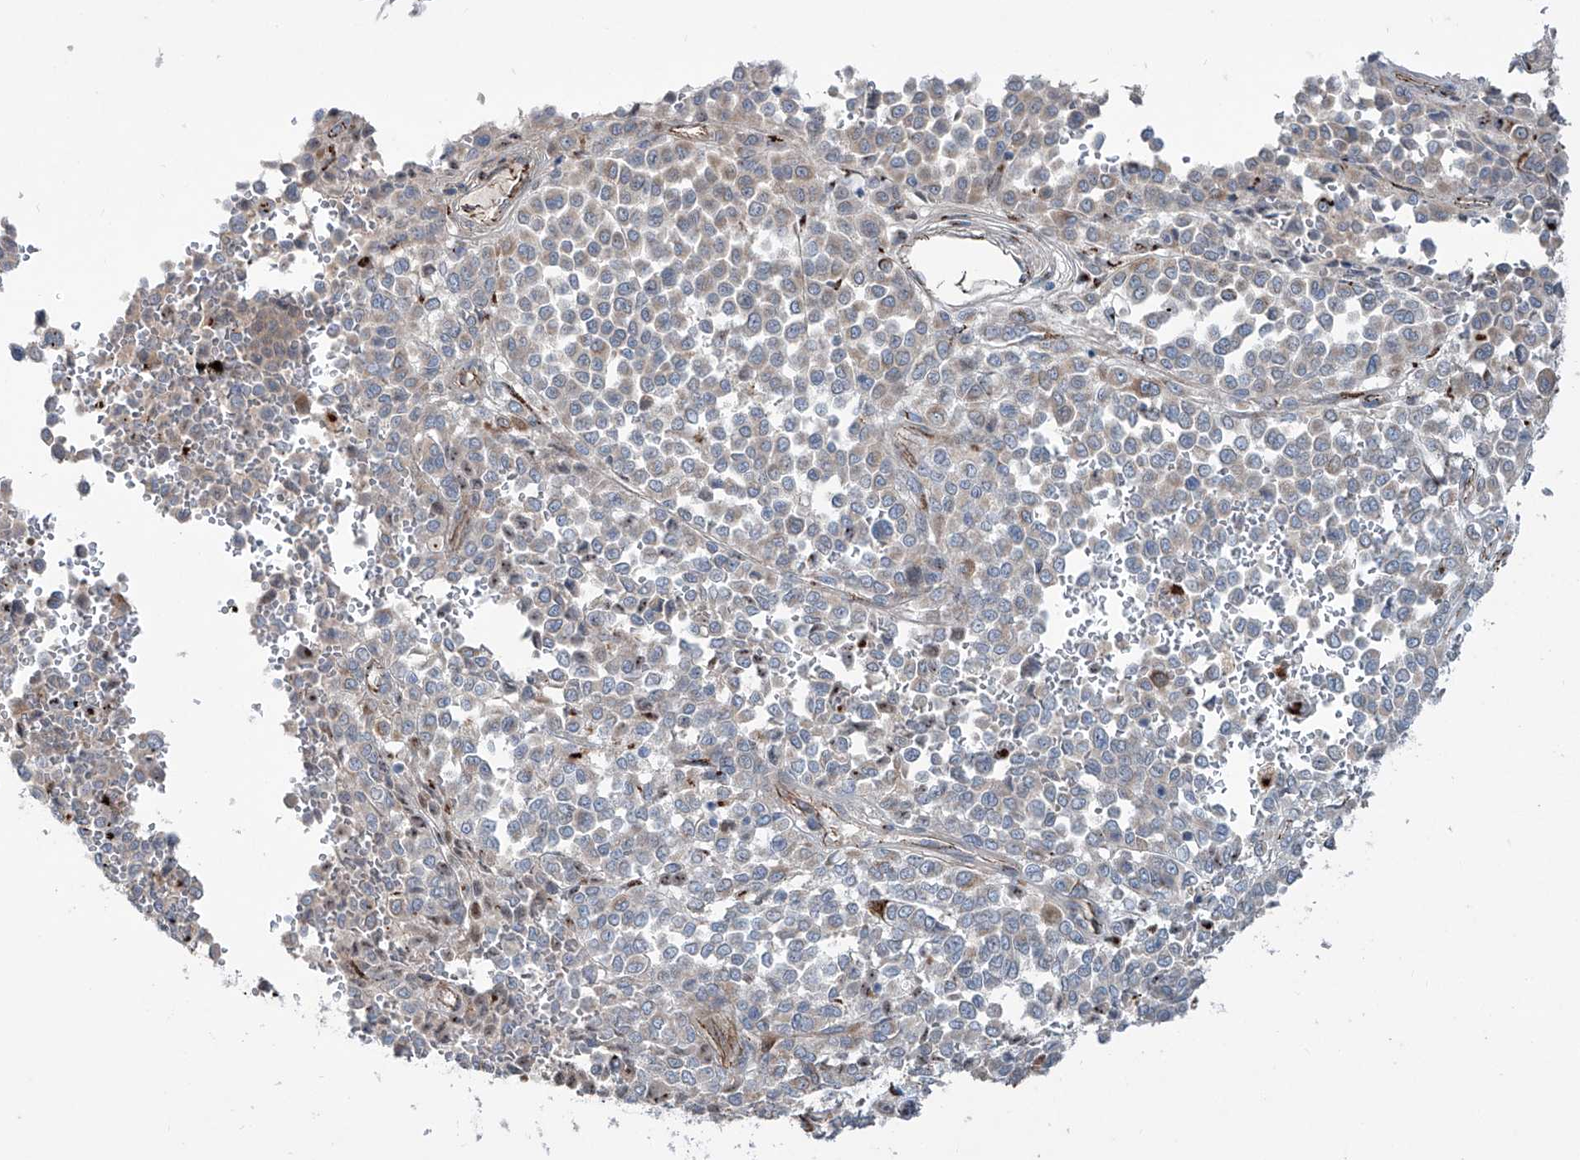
{"staining": {"intensity": "weak", "quantity": "<25%", "location": "cytoplasmic/membranous"}, "tissue": "melanoma", "cell_type": "Tumor cells", "image_type": "cancer", "snomed": [{"axis": "morphology", "description": "Malignant melanoma, Metastatic site"}, {"axis": "topography", "description": "Pancreas"}], "caption": "Immunohistochemistry image of malignant melanoma (metastatic site) stained for a protein (brown), which reveals no positivity in tumor cells.", "gene": "CDH5", "patient": {"sex": "female", "age": 30}}